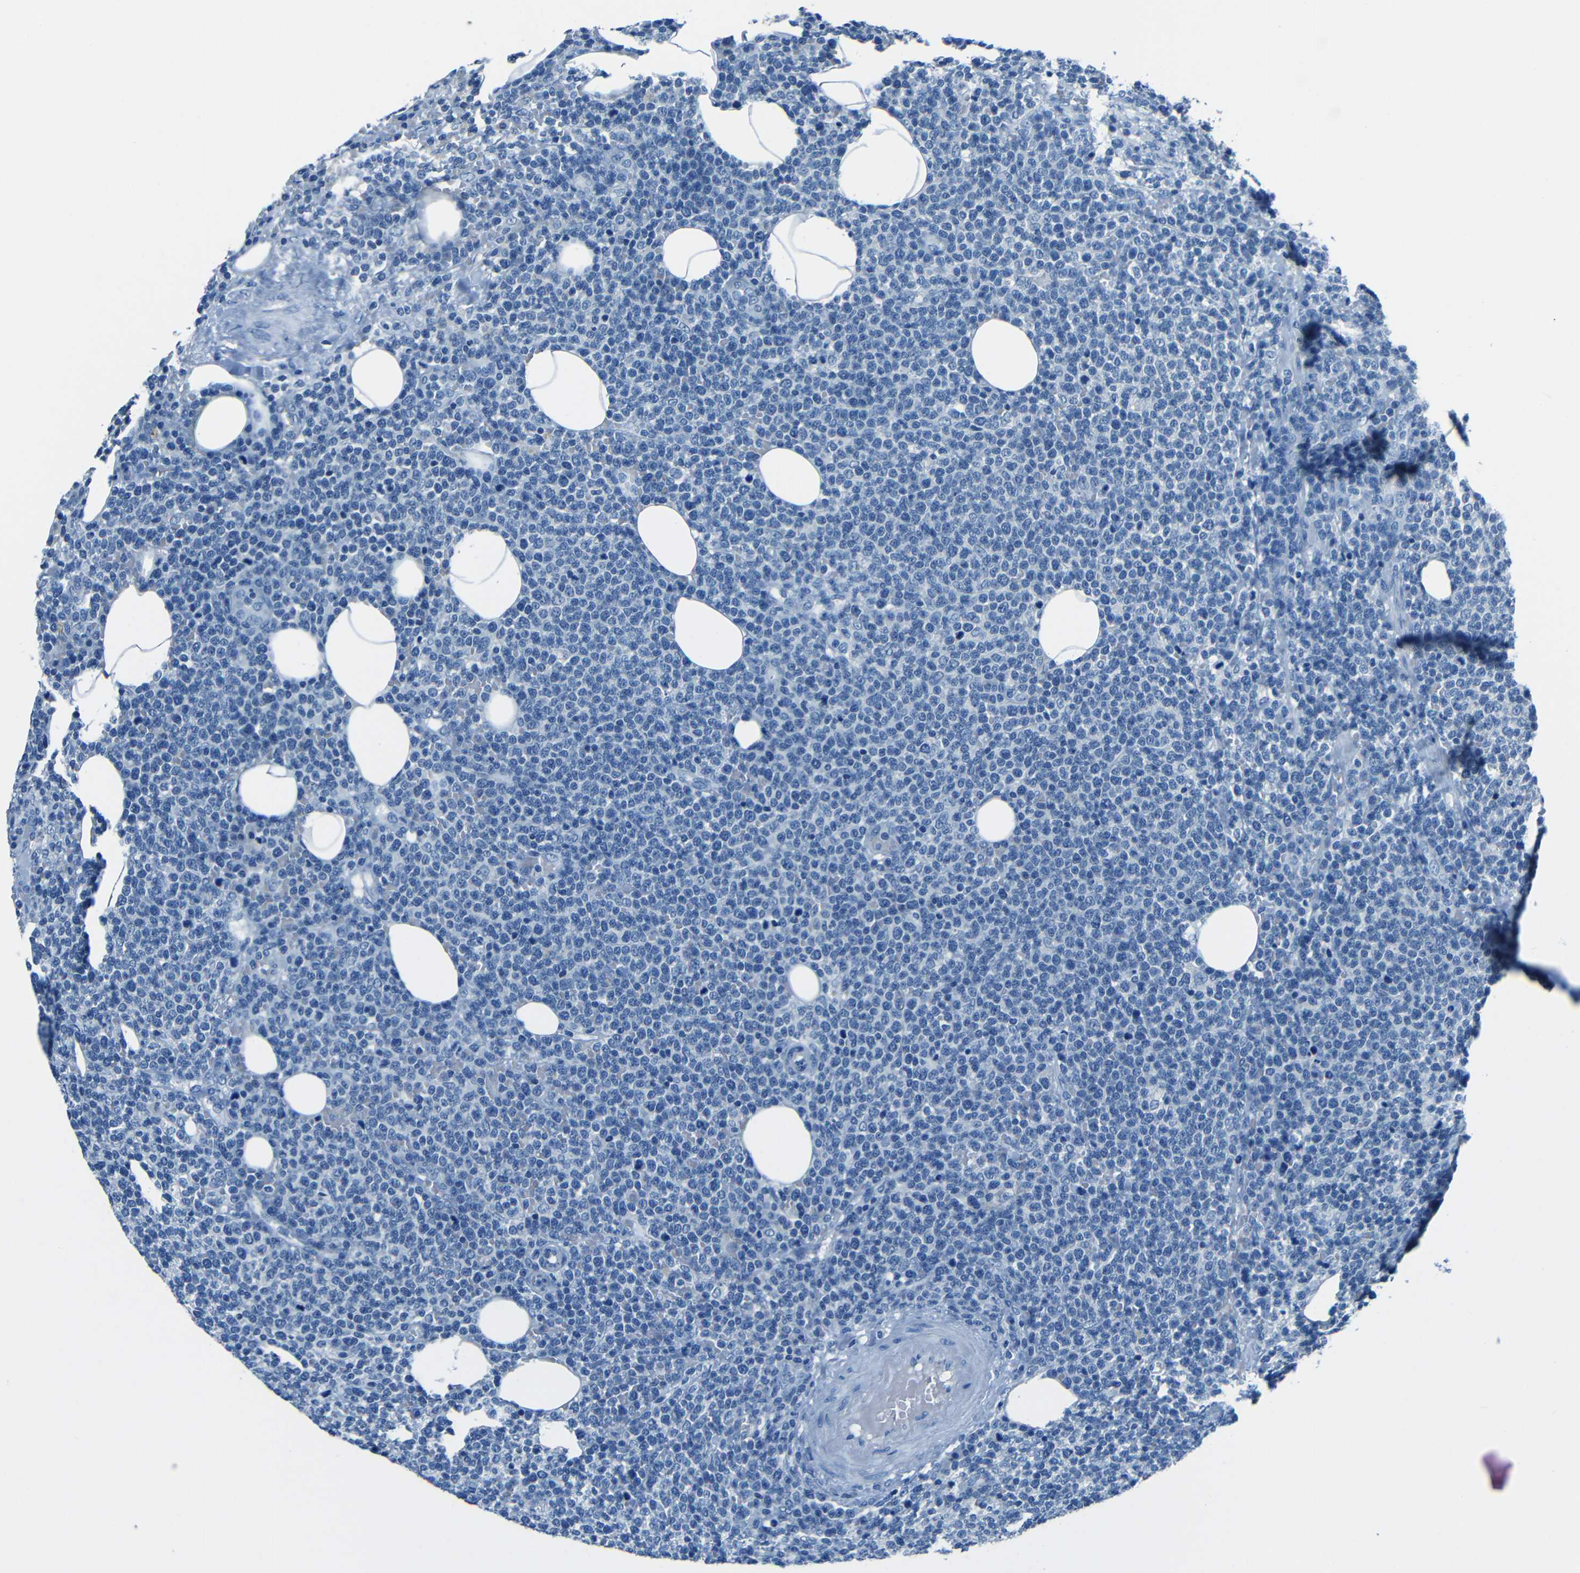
{"staining": {"intensity": "negative", "quantity": "none", "location": "none"}, "tissue": "lymphoma", "cell_type": "Tumor cells", "image_type": "cancer", "snomed": [{"axis": "morphology", "description": "Malignant lymphoma, non-Hodgkin's type, High grade"}, {"axis": "topography", "description": "Lymph node"}], "caption": "Immunohistochemistry photomicrograph of neoplastic tissue: human lymphoma stained with DAB (3,3'-diaminobenzidine) shows no significant protein staining in tumor cells.", "gene": "FBN2", "patient": {"sex": "male", "age": 61}}